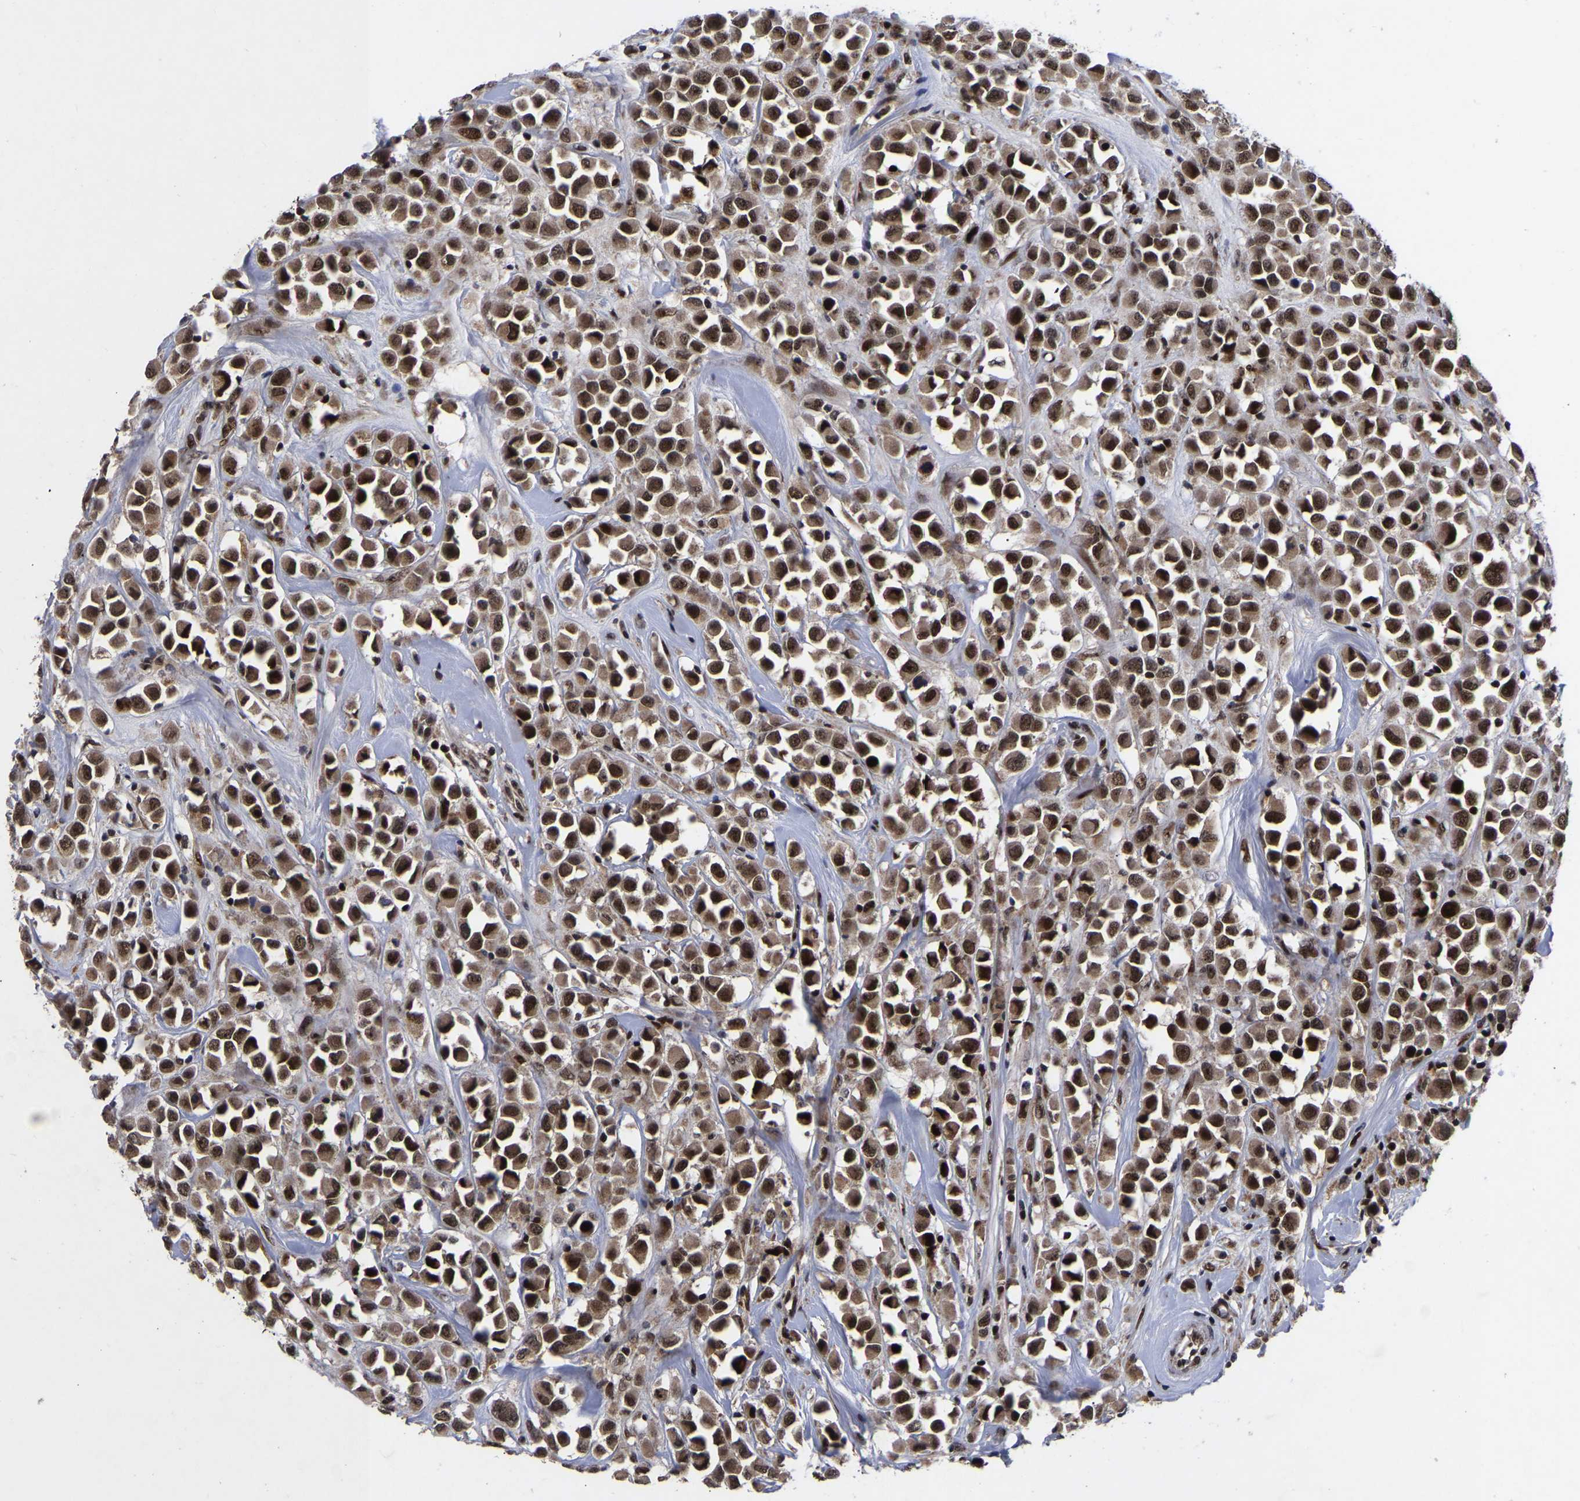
{"staining": {"intensity": "strong", "quantity": ">75%", "location": "cytoplasmic/membranous,nuclear"}, "tissue": "breast cancer", "cell_type": "Tumor cells", "image_type": "cancer", "snomed": [{"axis": "morphology", "description": "Duct carcinoma"}, {"axis": "topography", "description": "Breast"}], "caption": "About >75% of tumor cells in human breast cancer (invasive ductal carcinoma) display strong cytoplasmic/membranous and nuclear protein expression as visualized by brown immunohistochemical staining.", "gene": "JUNB", "patient": {"sex": "female", "age": 61}}